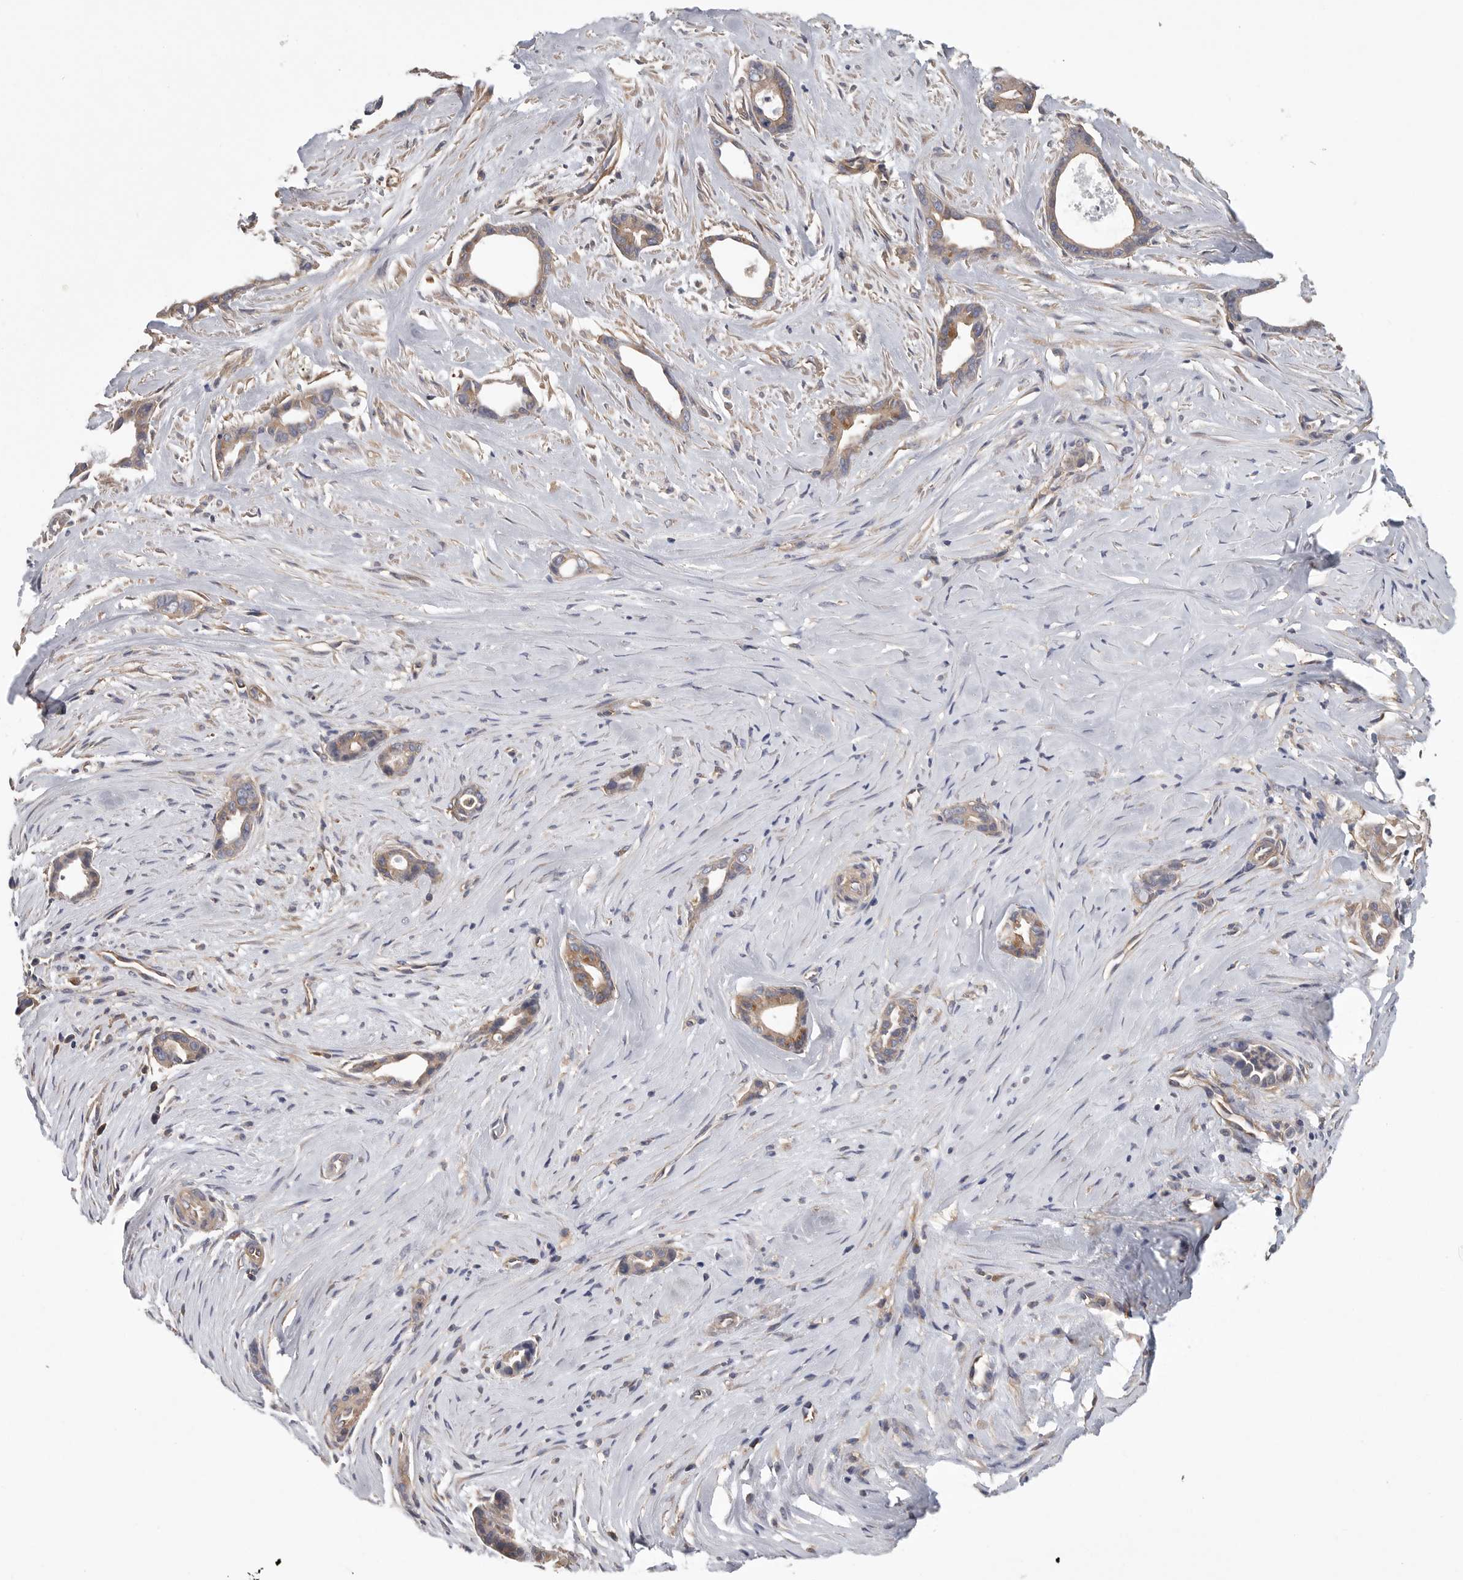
{"staining": {"intensity": "moderate", "quantity": ">75%", "location": "cytoplasmic/membranous"}, "tissue": "liver cancer", "cell_type": "Tumor cells", "image_type": "cancer", "snomed": [{"axis": "morphology", "description": "Cholangiocarcinoma"}, {"axis": "topography", "description": "Liver"}], "caption": "Protein expression analysis of liver cancer (cholangiocarcinoma) exhibits moderate cytoplasmic/membranous expression in about >75% of tumor cells.", "gene": "OXR1", "patient": {"sex": "female", "age": 55}}